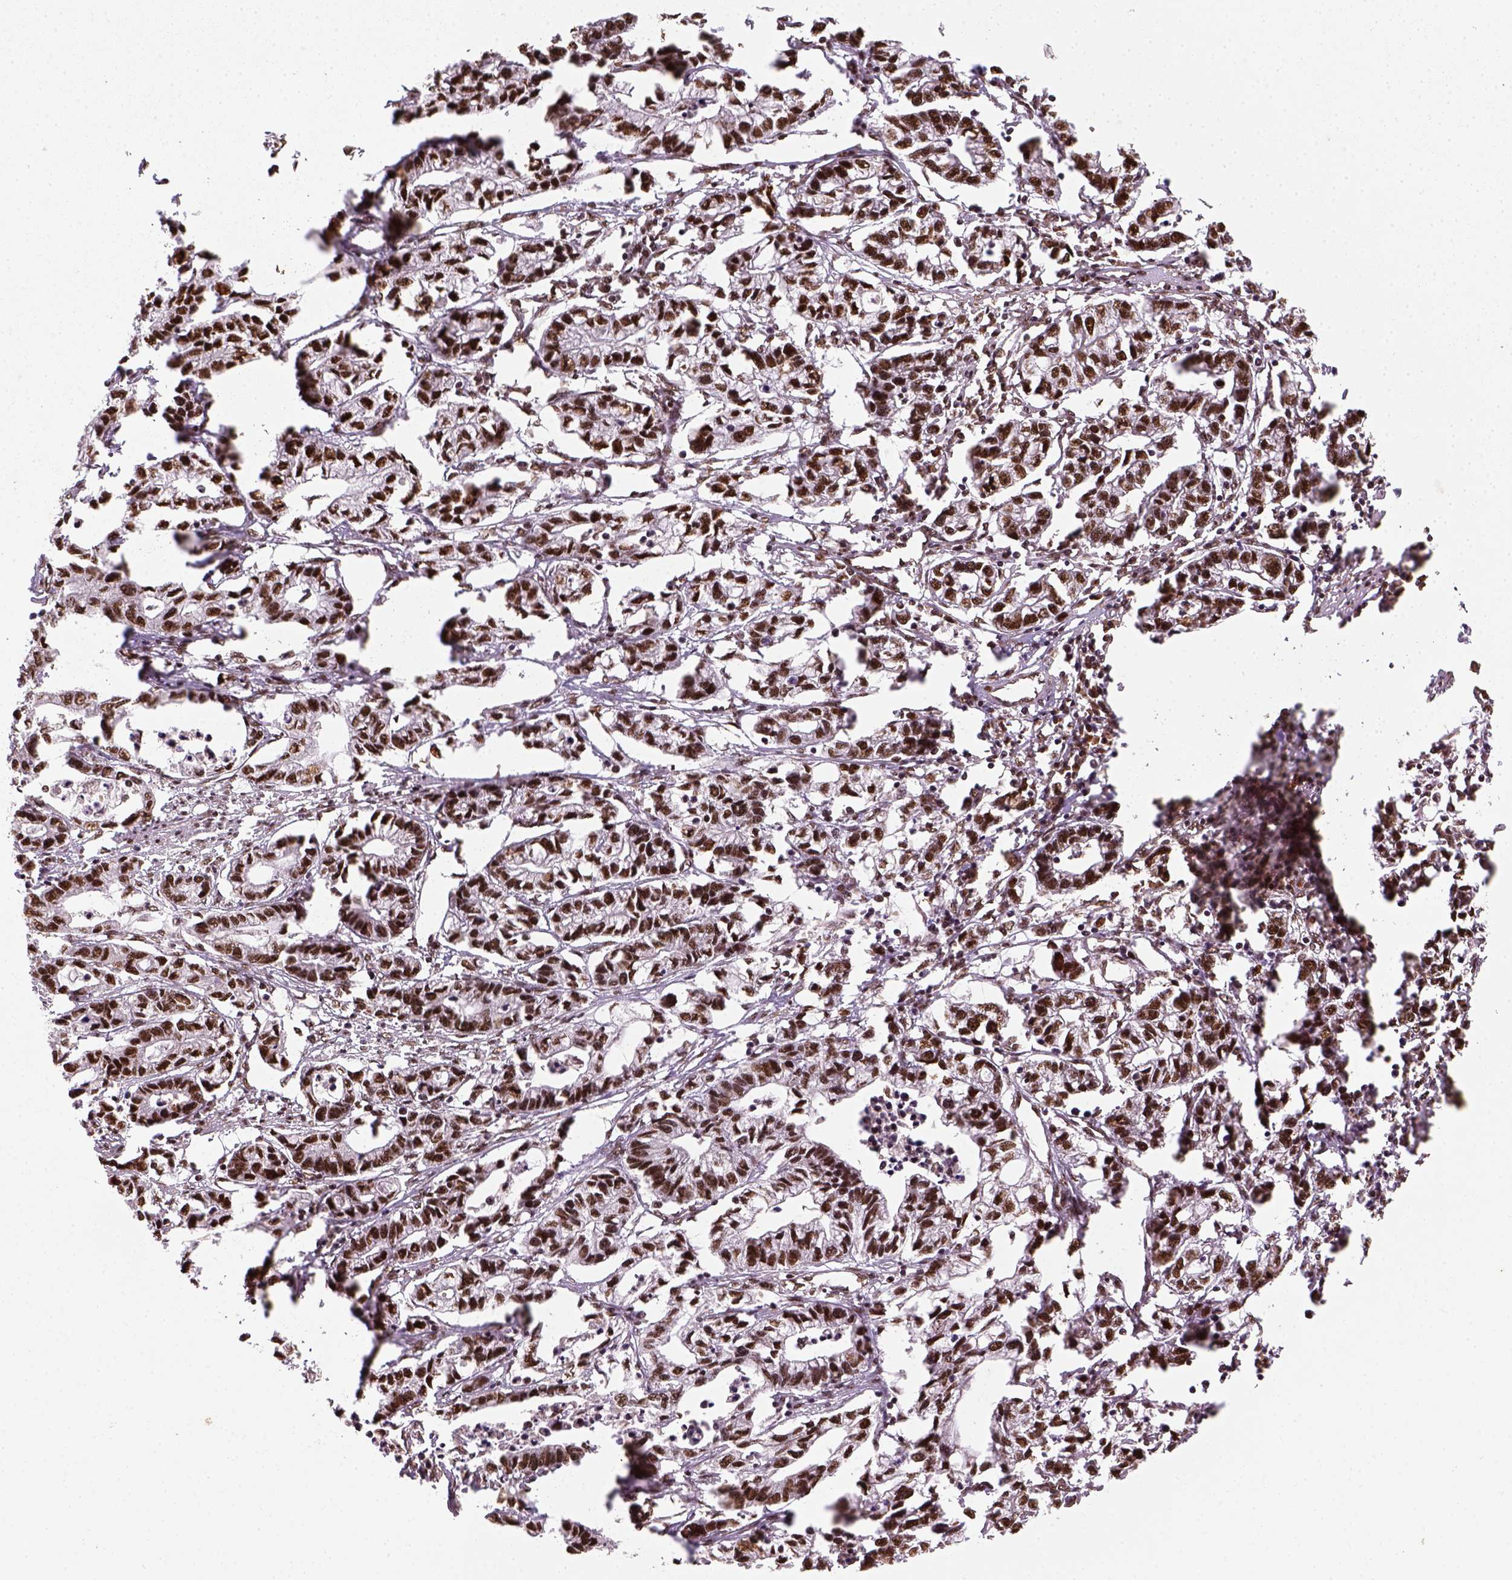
{"staining": {"intensity": "strong", "quantity": ">75%", "location": "nuclear"}, "tissue": "stomach cancer", "cell_type": "Tumor cells", "image_type": "cancer", "snomed": [{"axis": "morphology", "description": "Adenocarcinoma, NOS"}, {"axis": "topography", "description": "Stomach"}], "caption": "Protein analysis of stomach cancer (adenocarcinoma) tissue displays strong nuclear expression in approximately >75% of tumor cells.", "gene": "CCAR1", "patient": {"sex": "male", "age": 83}}